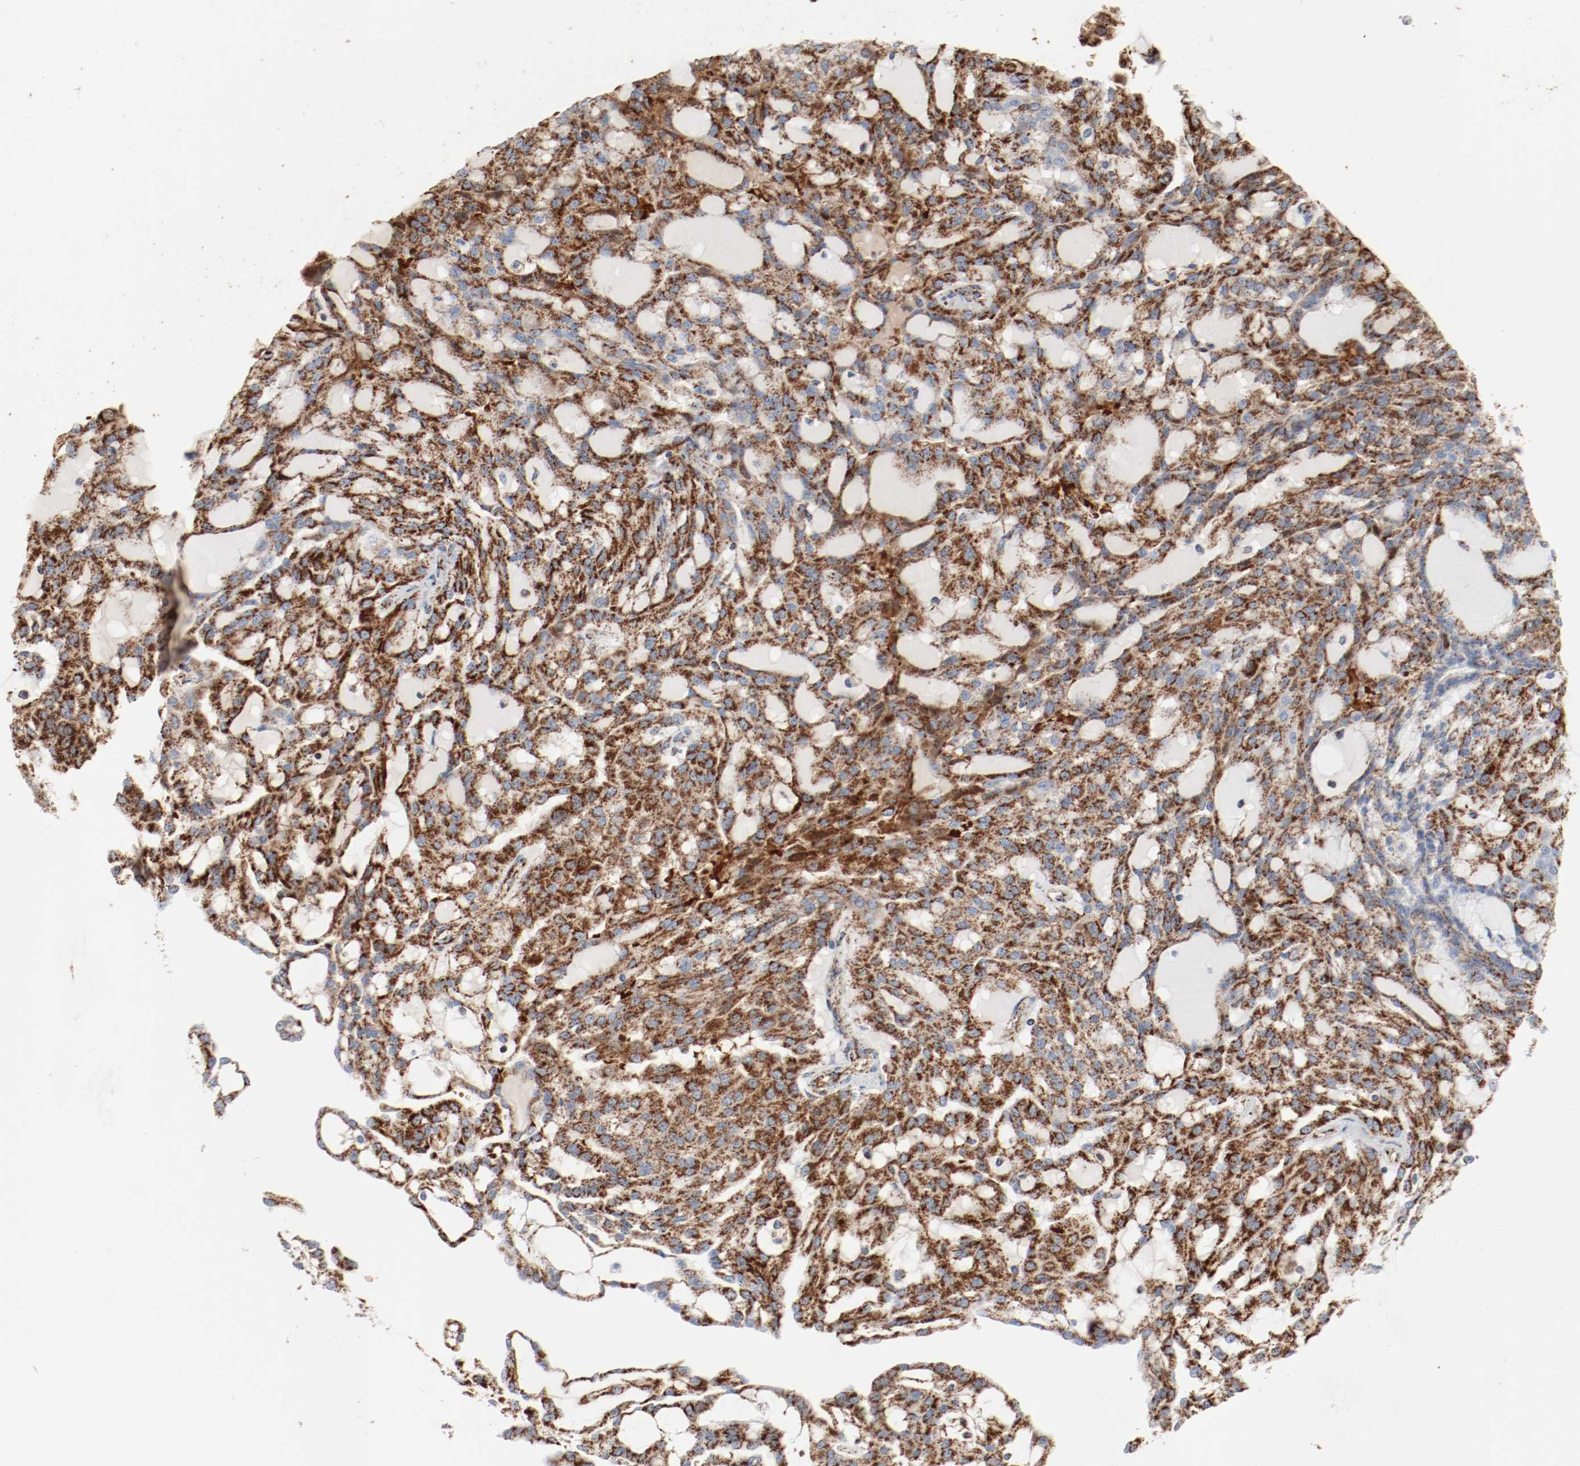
{"staining": {"intensity": "strong", "quantity": ">75%", "location": "cytoplasmic/membranous"}, "tissue": "renal cancer", "cell_type": "Tumor cells", "image_type": "cancer", "snomed": [{"axis": "morphology", "description": "Adenocarcinoma, NOS"}, {"axis": "topography", "description": "Kidney"}], "caption": "Adenocarcinoma (renal) tissue displays strong cytoplasmic/membranous expression in about >75% of tumor cells, visualized by immunohistochemistry. (Stains: DAB (3,3'-diaminobenzidine) in brown, nuclei in blue, Microscopy: brightfield microscopy at high magnification).", "gene": "NDUFB8", "patient": {"sex": "male", "age": 63}}